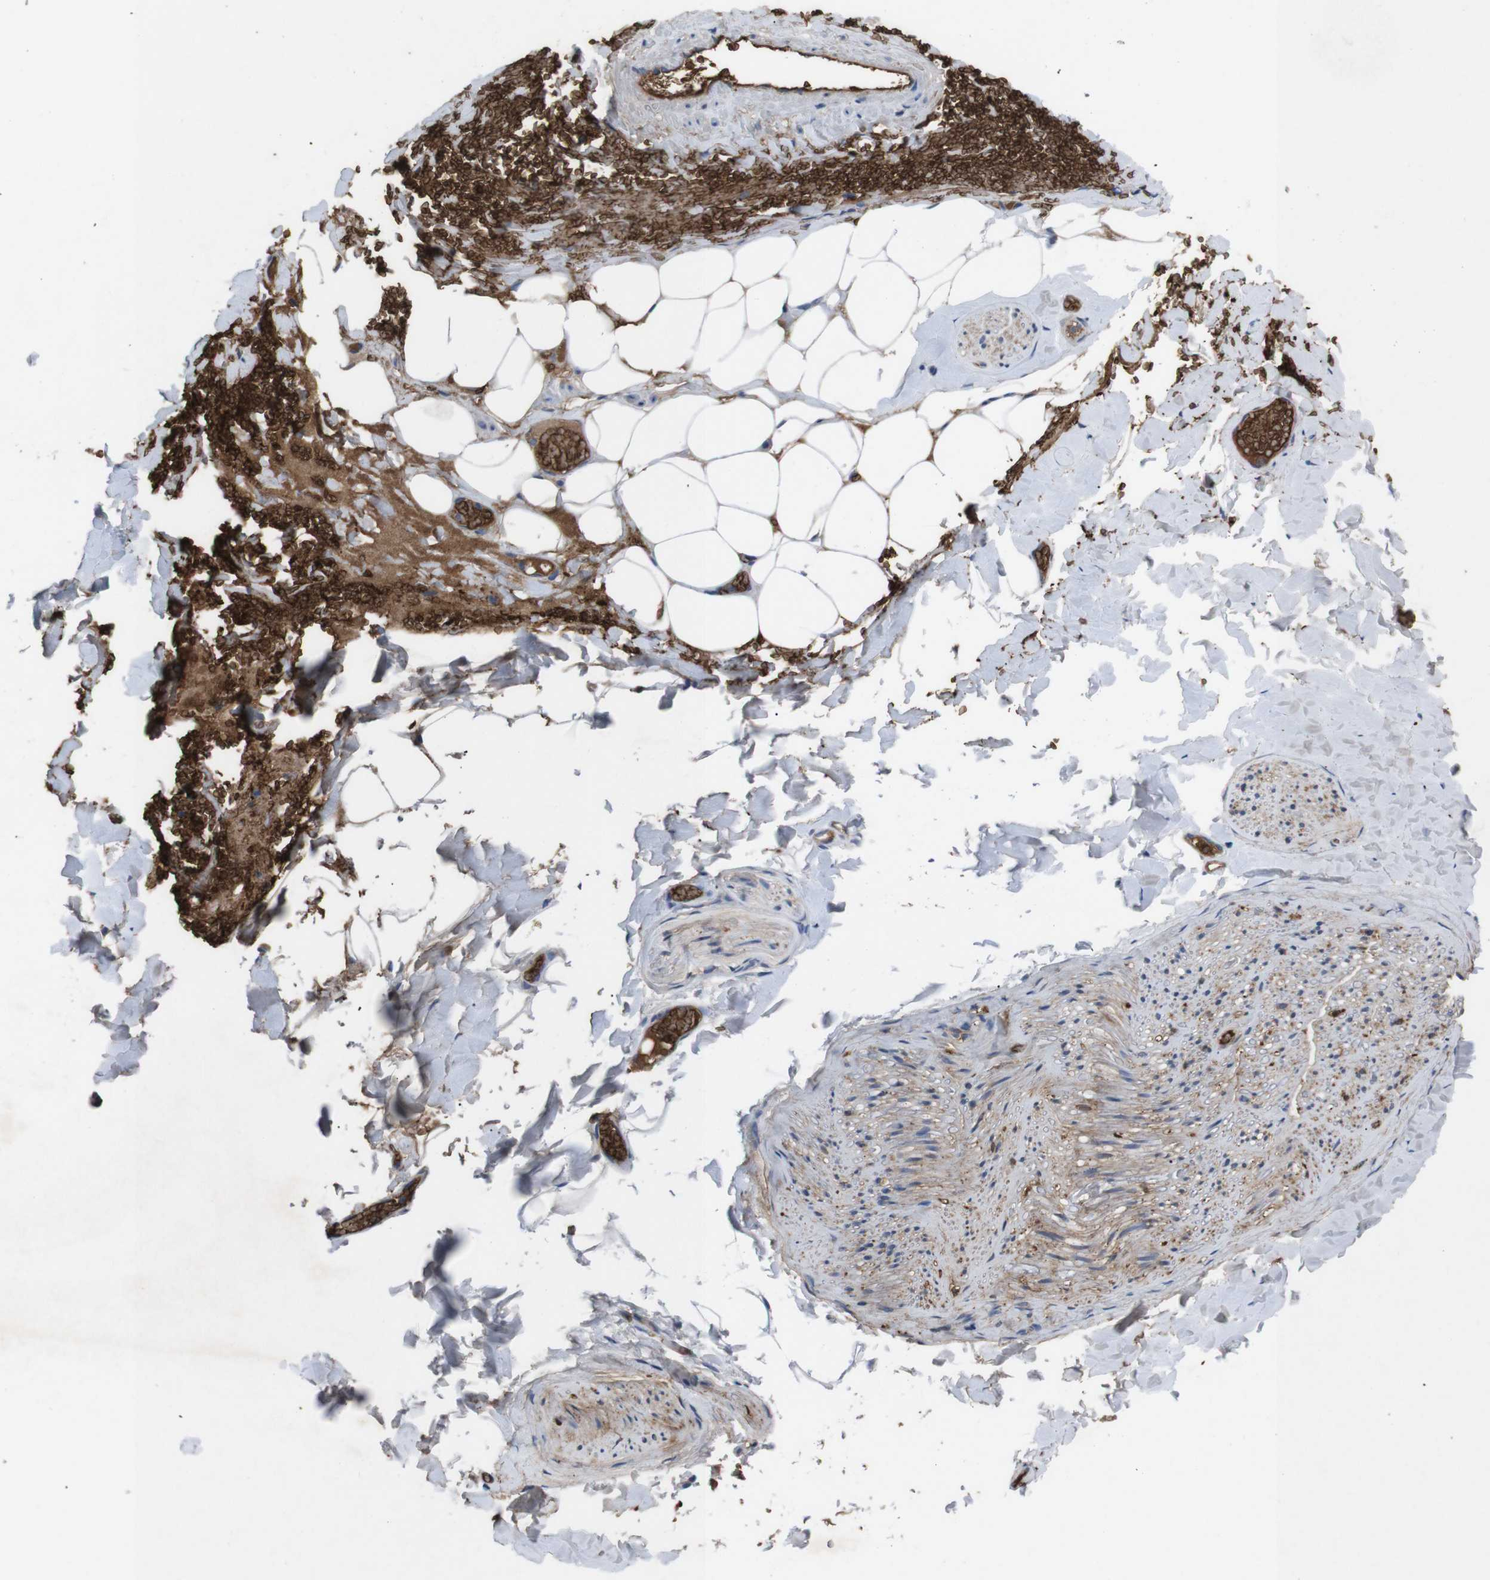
{"staining": {"intensity": "weak", "quantity": ">75%", "location": "cytoplasmic/membranous"}, "tissue": "adipose tissue", "cell_type": "Adipocytes", "image_type": "normal", "snomed": [{"axis": "morphology", "description": "Normal tissue, NOS"}, {"axis": "topography", "description": "Peripheral nerve tissue"}], "caption": "A low amount of weak cytoplasmic/membranous staining is identified in about >75% of adipocytes in normal adipose tissue.", "gene": "SPTB", "patient": {"sex": "male", "age": 70}}